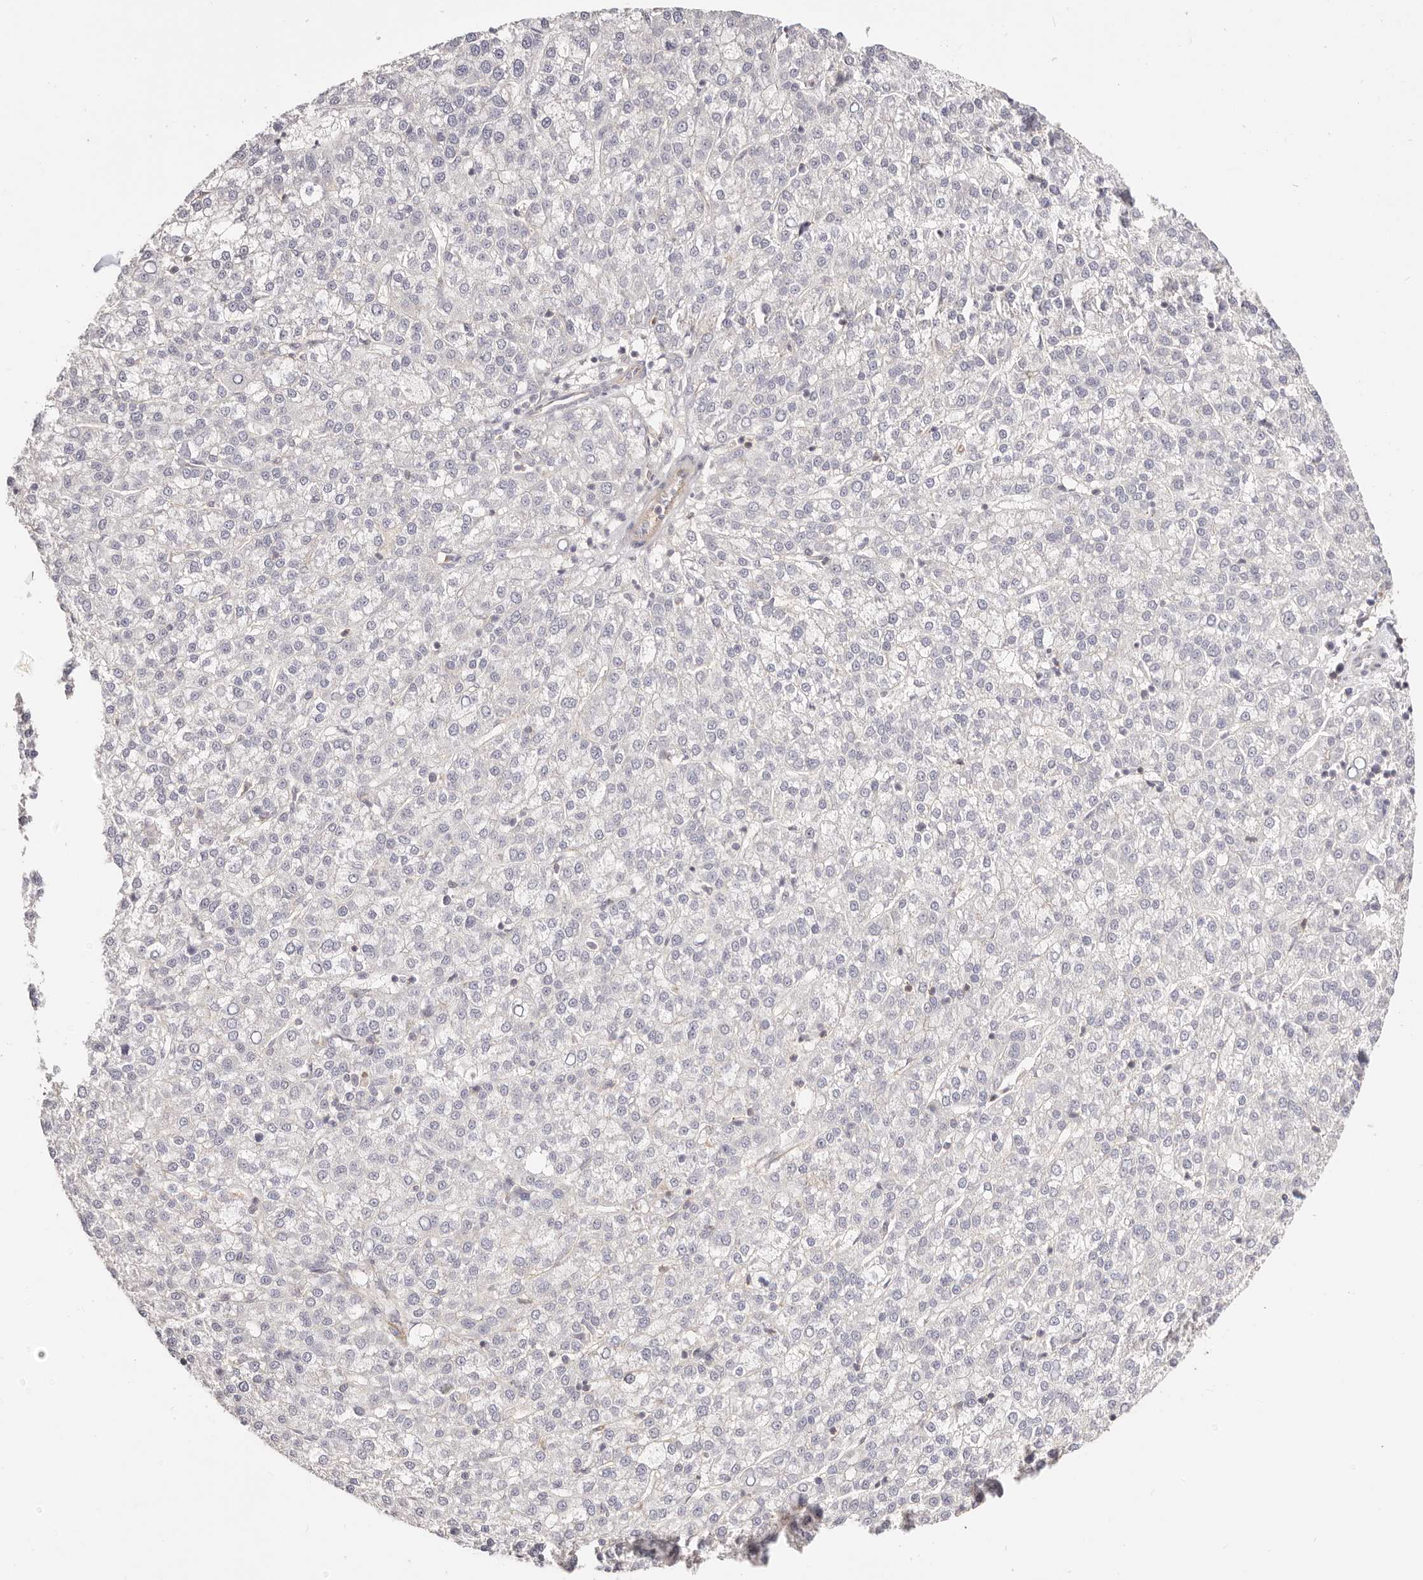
{"staining": {"intensity": "negative", "quantity": "none", "location": "none"}, "tissue": "liver cancer", "cell_type": "Tumor cells", "image_type": "cancer", "snomed": [{"axis": "morphology", "description": "Carcinoma, Hepatocellular, NOS"}, {"axis": "topography", "description": "Liver"}], "caption": "Immunohistochemistry histopathology image of liver hepatocellular carcinoma stained for a protein (brown), which demonstrates no positivity in tumor cells. The staining was performed using DAB to visualize the protein expression in brown, while the nuclei were stained in blue with hematoxylin (Magnification: 20x).", "gene": "SLC35B2", "patient": {"sex": "female", "age": 58}}